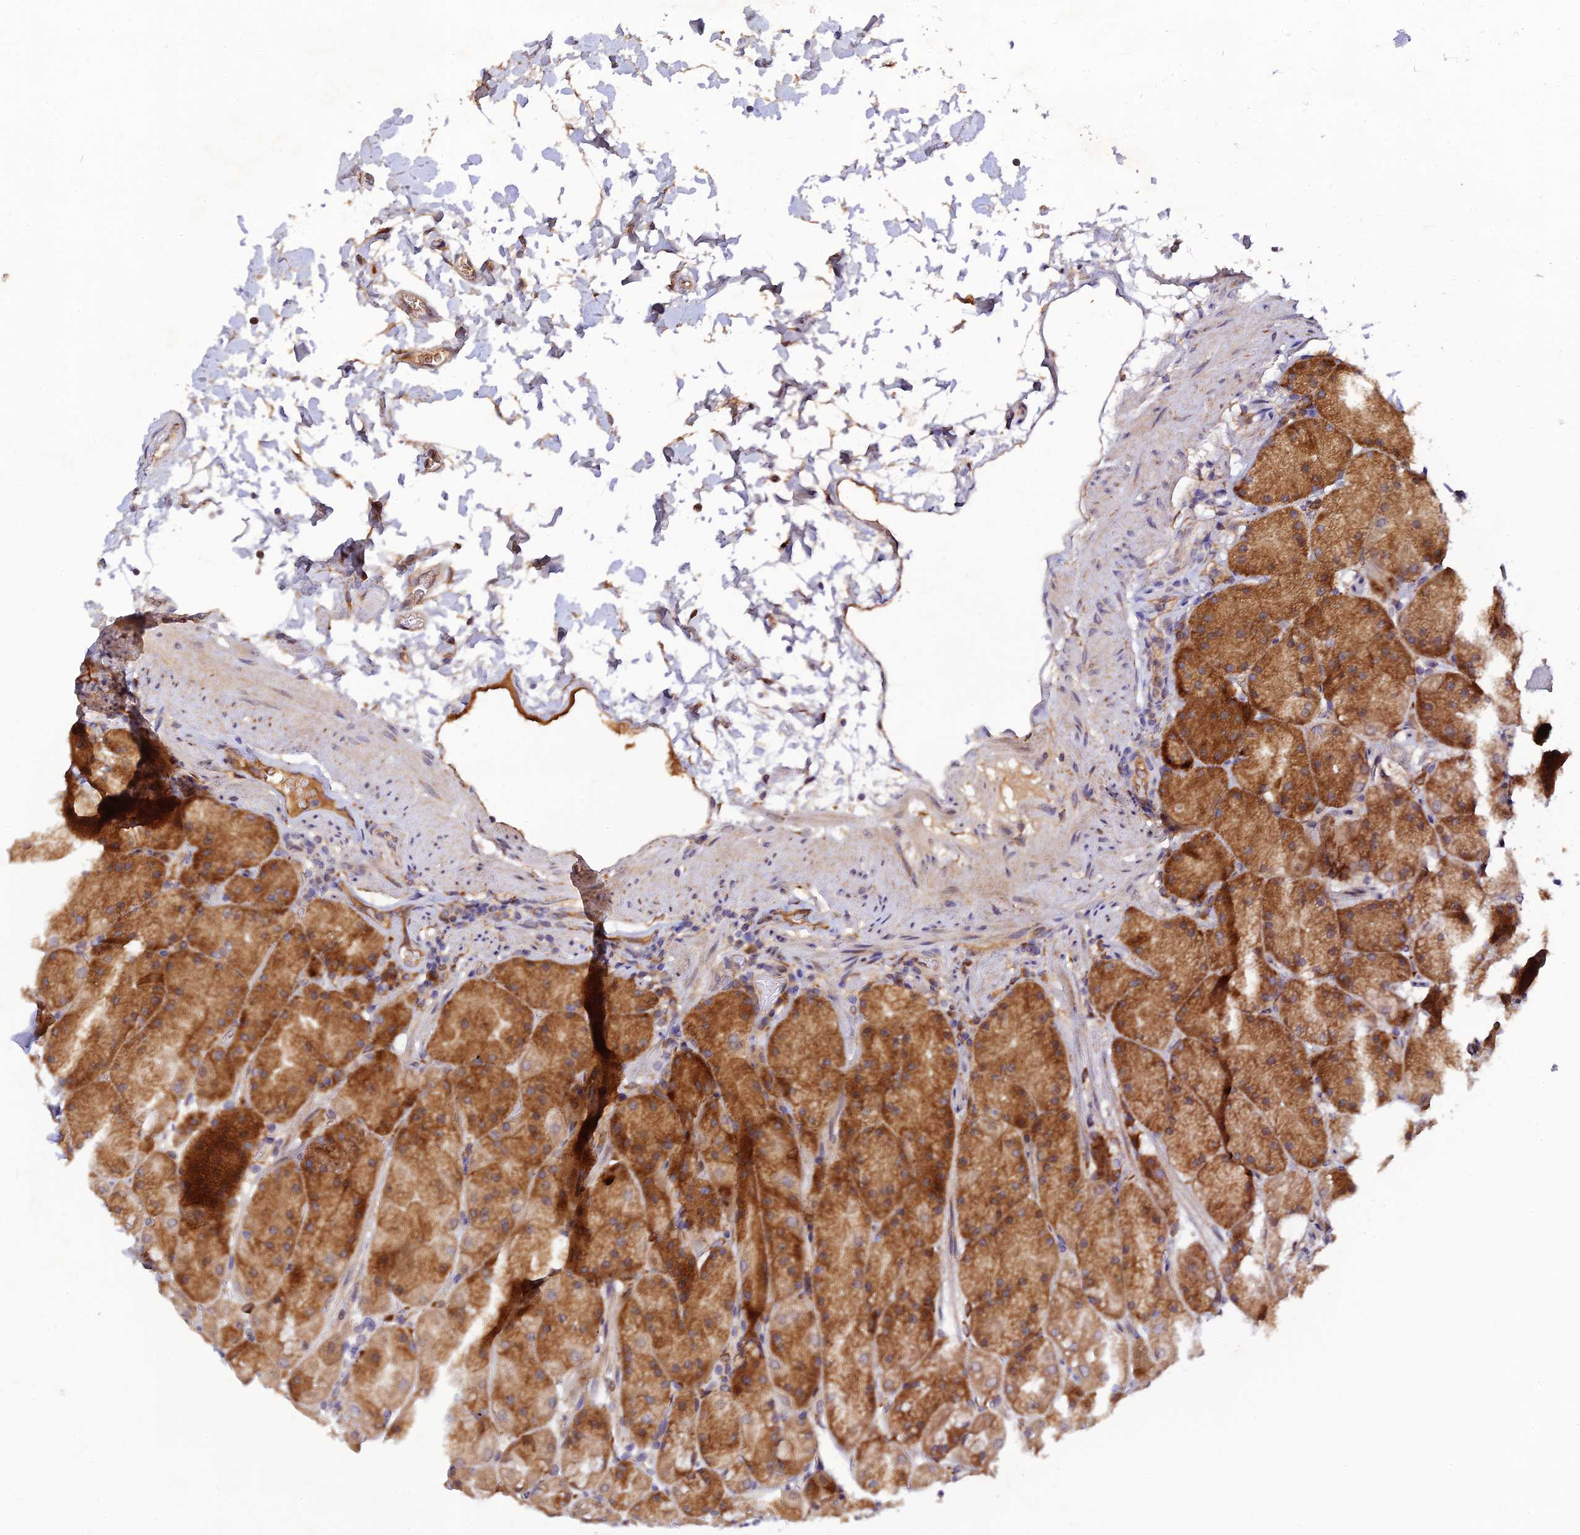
{"staining": {"intensity": "strong", "quantity": "25%-75%", "location": "cytoplasmic/membranous"}, "tissue": "stomach", "cell_type": "Glandular cells", "image_type": "normal", "snomed": [{"axis": "morphology", "description": "Normal tissue, NOS"}, {"axis": "topography", "description": "Stomach, upper"}, {"axis": "topography", "description": "Stomach, lower"}], "caption": "Immunohistochemical staining of benign human stomach shows high levels of strong cytoplasmic/membranous positivity in approximately 25%-75% of glandular cells.", "gene": "P3H3", "patient": {"sex": "male", "age": 67}}